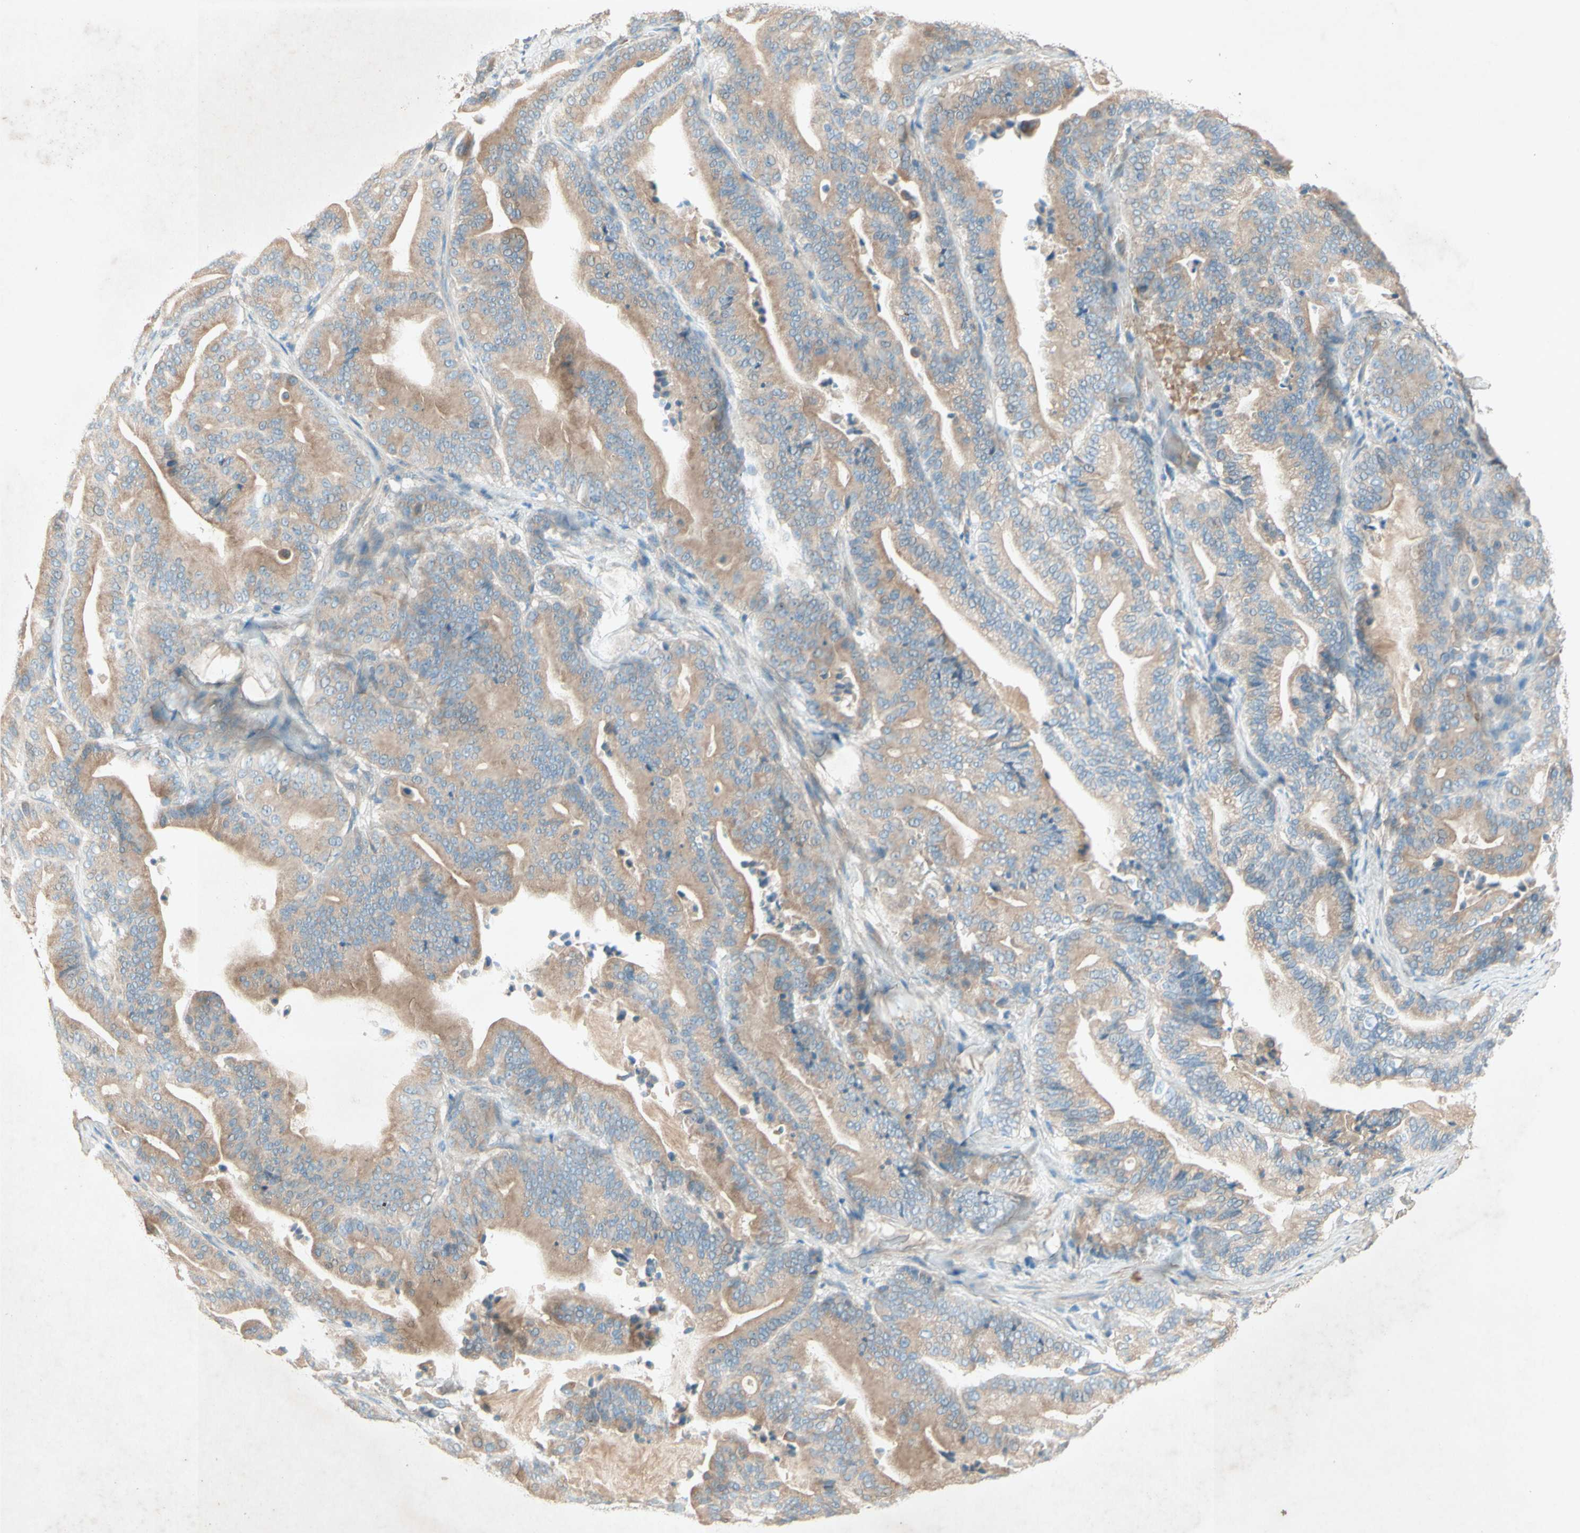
{"staining": {"intensity": "moderate", "quantity": ">75%", "location": "cytoplasmic/membranous"}, "tissue": "pancreatic cancer", "cell_type": "Tumor cells", "image_type": "cancer", "snomed": [{"axis": "morphology", "description": "Adenocarcinoma, NOS"}, {"axis": "topography", "description": "Pancreas"}], "caption": "Protein staining of adenocarcinoma (pancreatic) tissue exhibits moderate cytoplasmic/membranous staining in approximately >75% of tumor cells. (IHC, brightfield microscopy, high magnification).", "gene": "IL2", "patient": {"sex": "male", "age": 63}}